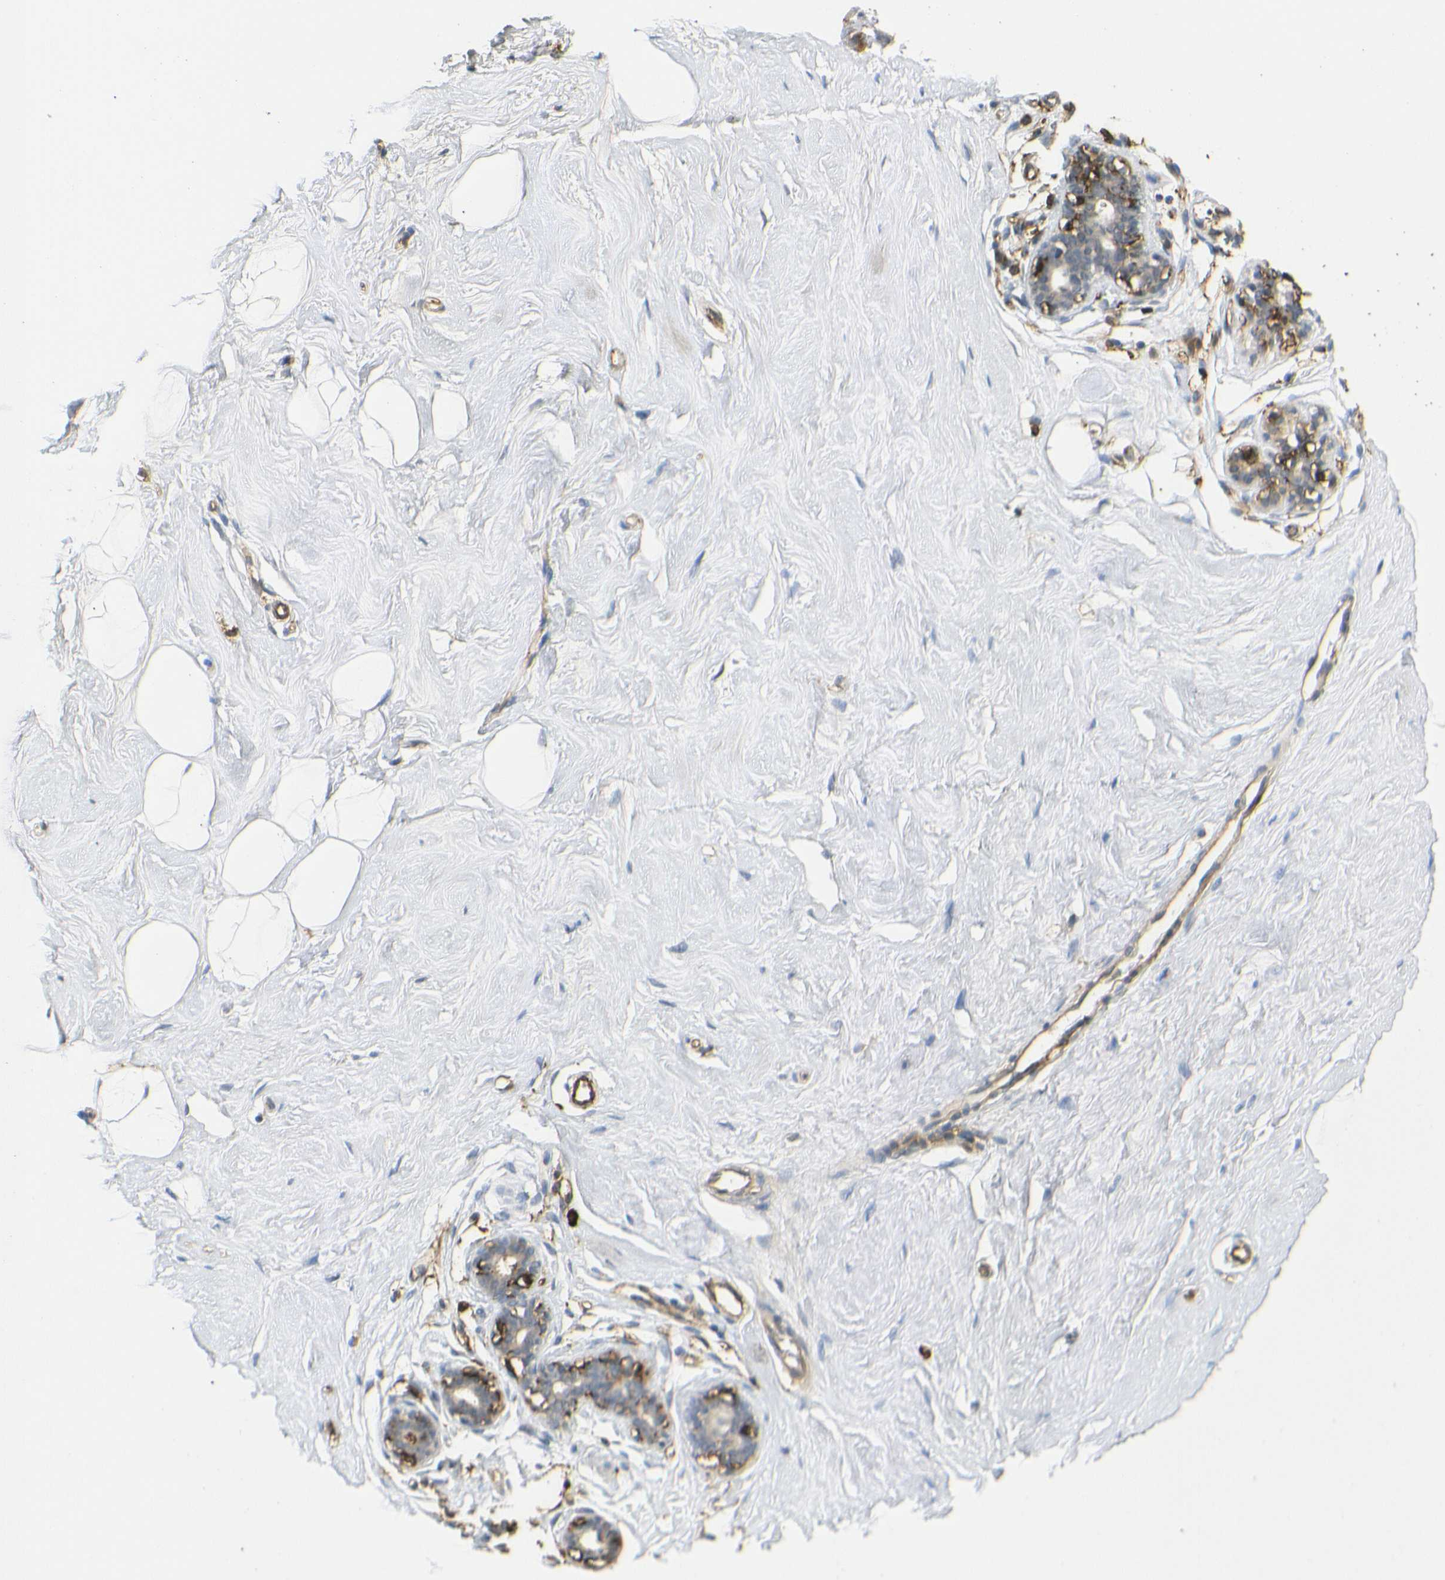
{"staining": {"intensity": "negative", "quantity": "none", "location": "none"}, "tissue": "breast", "cell_type": "Adipocytes", "image_type": "normal", "snomed": [{"axis": "morphology", "description": "Normal tissue, NOS"}, {"axis": "topography", "description": "Breast"}], "caption": "Human breast stained for a protein using immunohistochemistry shows no positivity in adipocytes.", "gene": "HLA", "patient": {"sex": "female", "age": 23}}